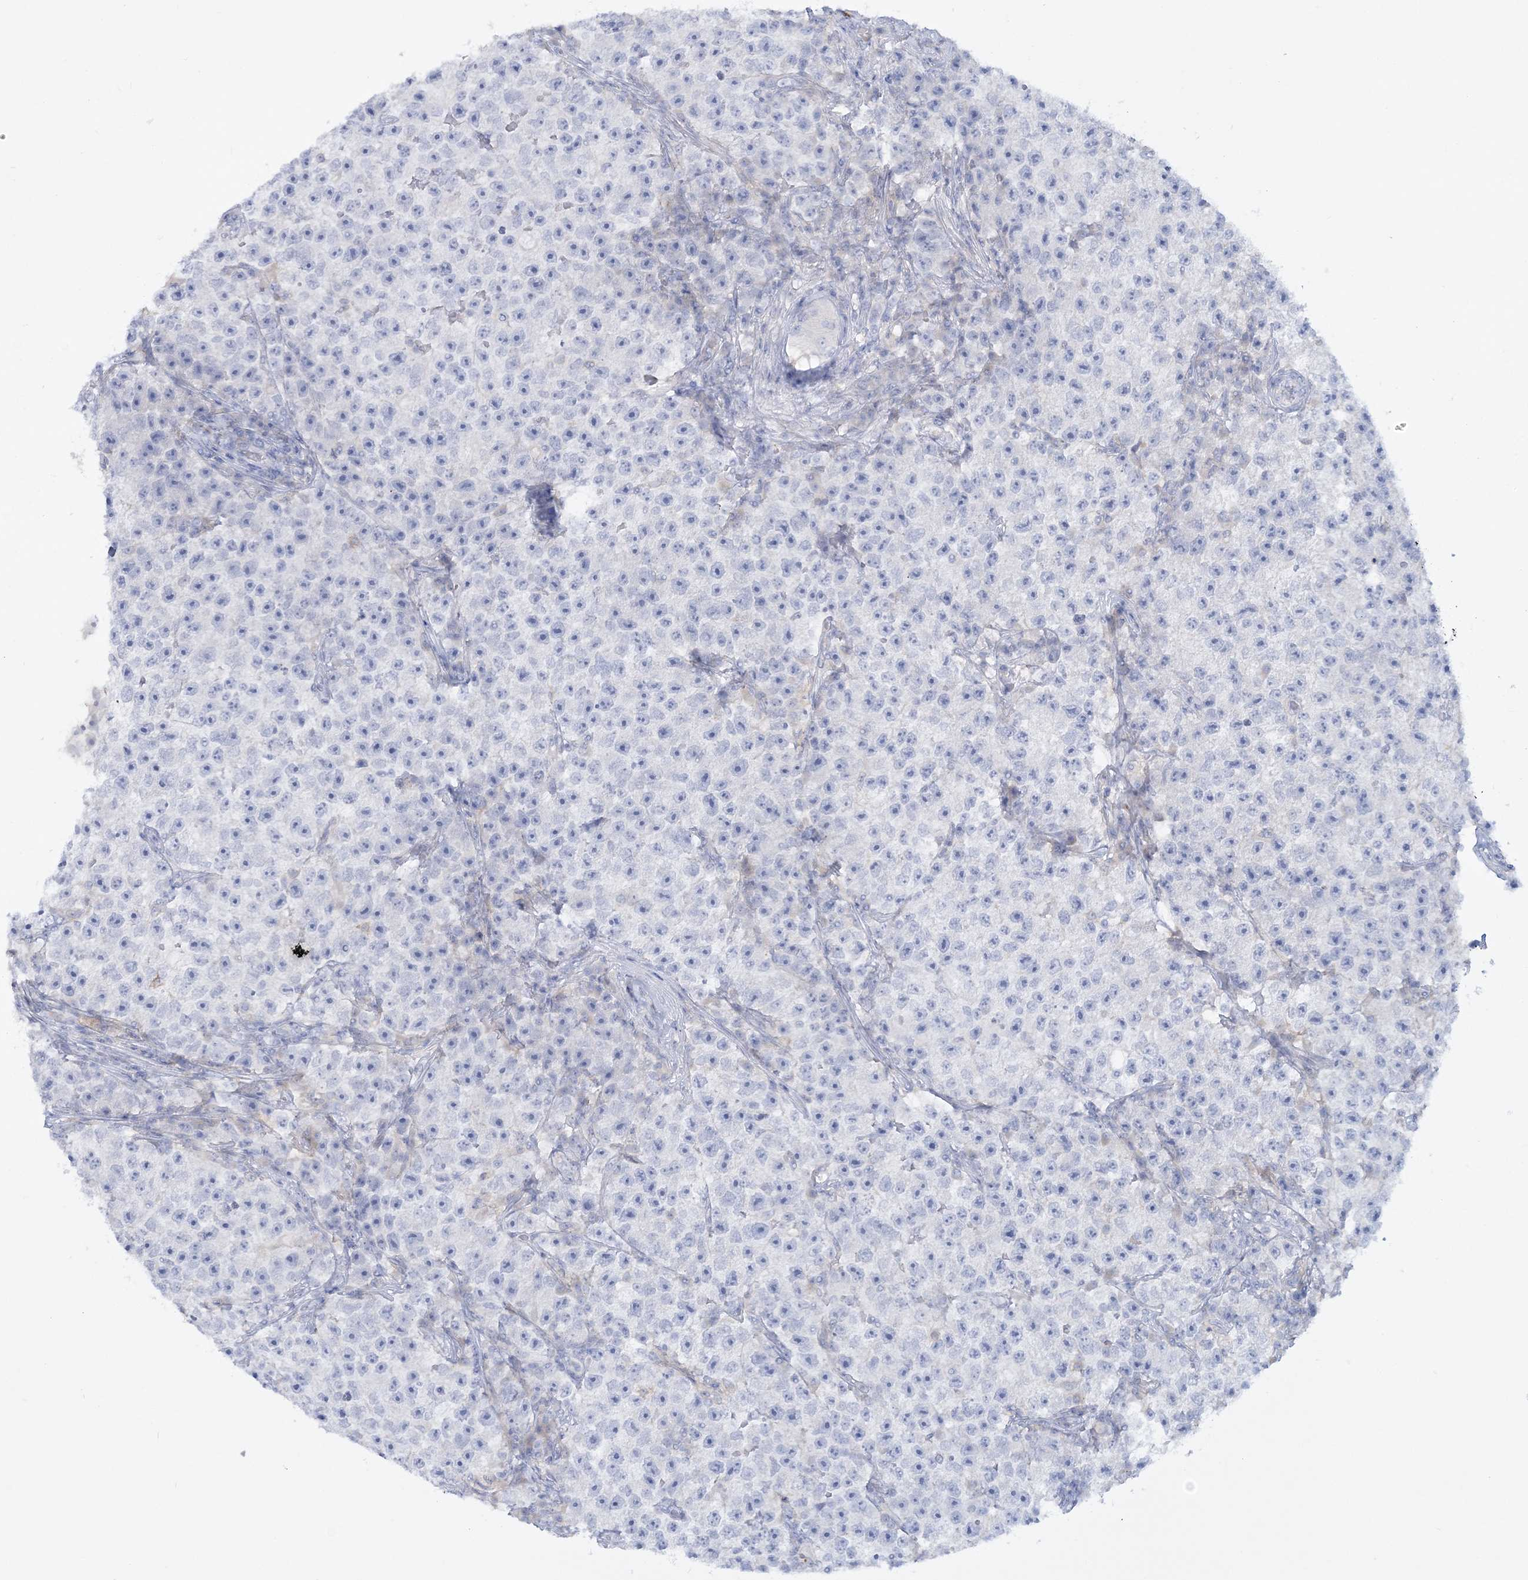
{"staining": {"intensity": "negative", "quantity": "none", "location": "none"}, "tissue": "testis cancer", "cell_type": "Tumor cells", "image_type": "cancer", "snomed": [{"axis": "morphology", "description": "Seminoma, NOS"}, {"axis": "topography", "description": "Testis"}], "caption": "The image exhibits no staining of tumor cells in testis seminoma. (Immunohistochemistry, brightfield microscopy, high magnification).", "gene": "WDSUB1", "patient": {"sex": "male", "age": 22}}